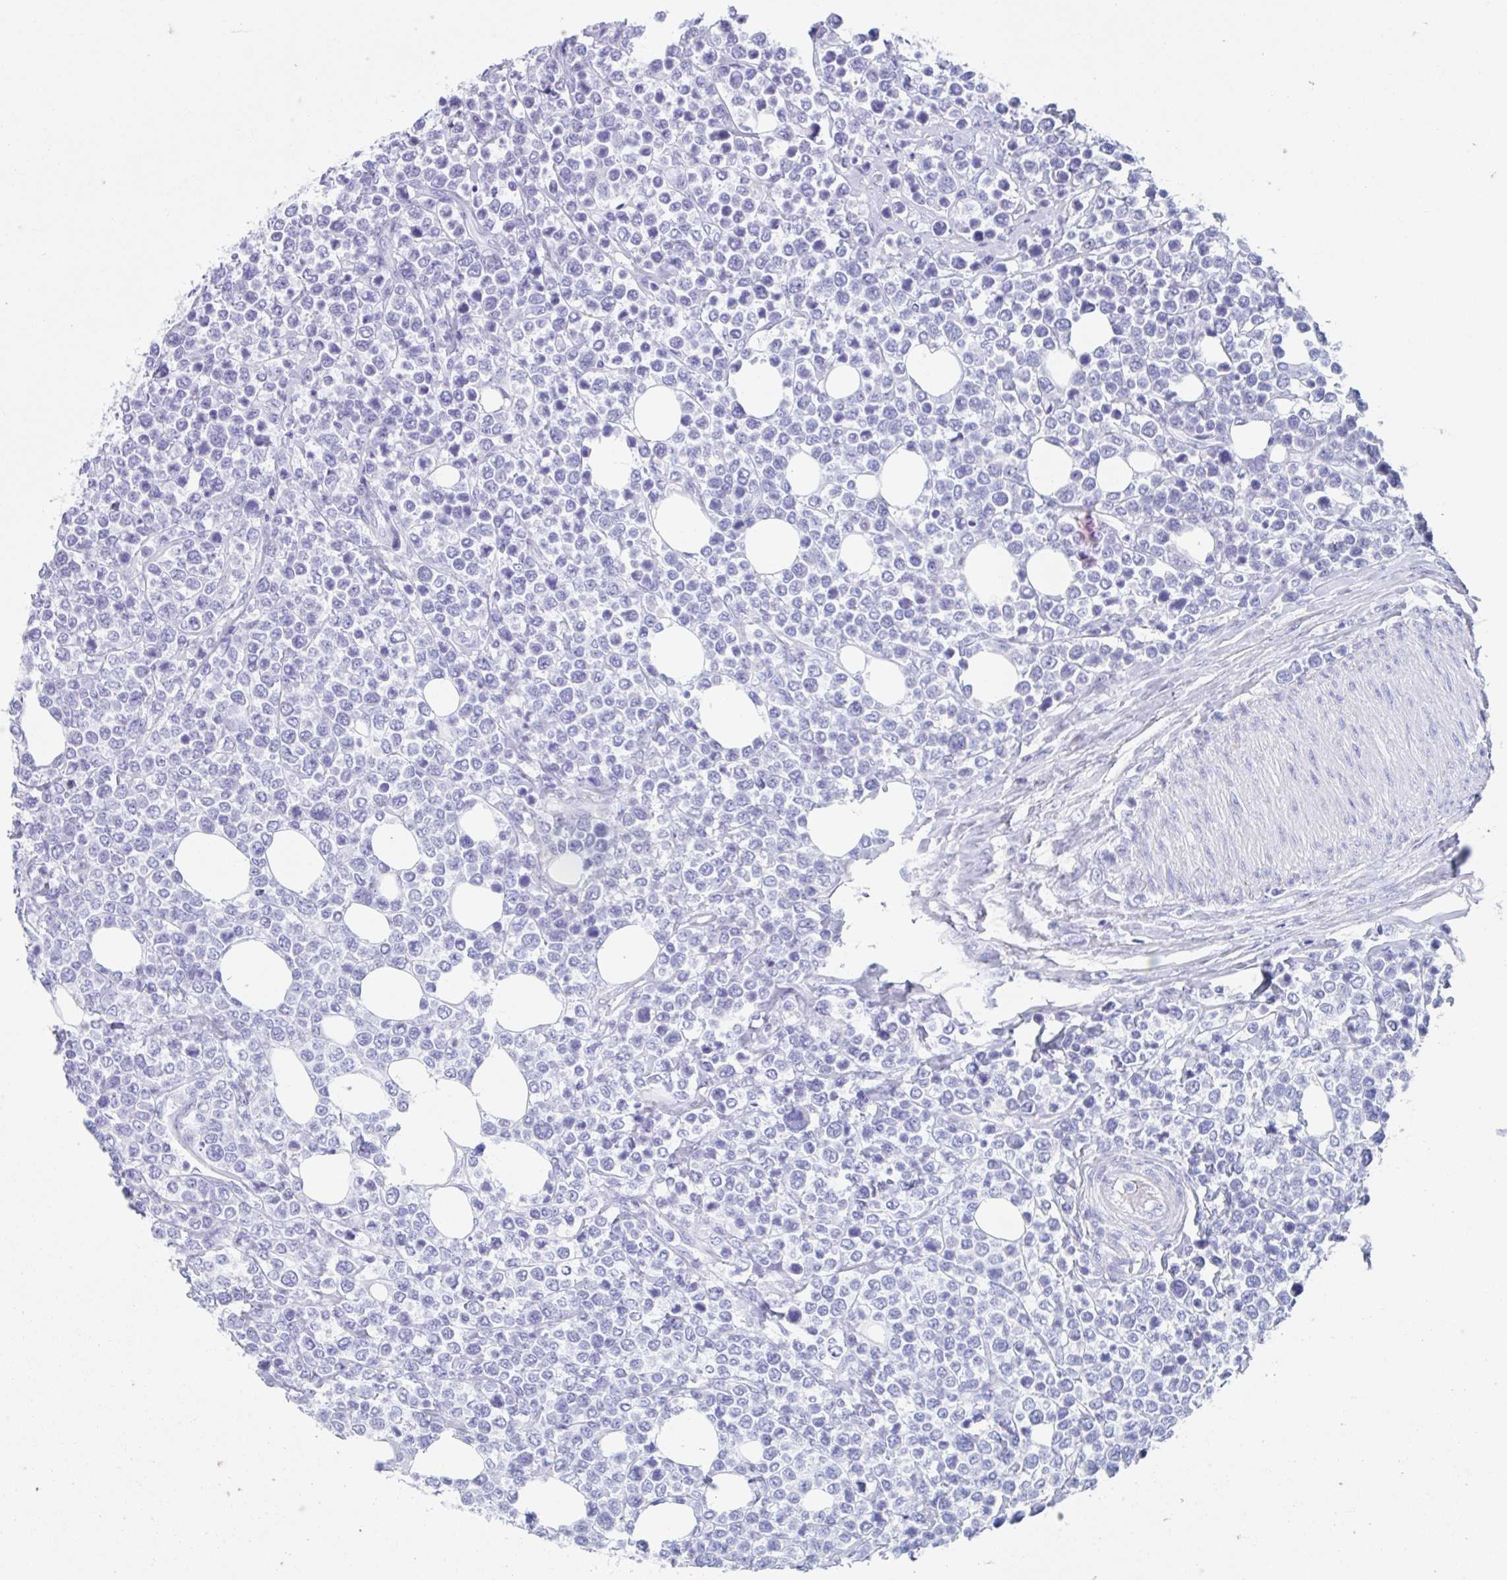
{"staining": {"intensity": "negative", "quantity": "none", "location": "none"}, "tissue": "lymphoma", "cell_type": "Tumor cells", "image_type": "cancer", "snomed": [{"axis": "morphology", "description": "Malignant lymphoma, non-Hodgkin's type, Low grade"}, {"axis": "topography", "description": "Lymph node"}], "caption": "Immunohistochemistry of lymphoma exhibits no staining in tumor cells. The staining is performed using DAB (3,3'-diaminobenzidine) brown chromogen with nuclei counter-stained in using hematoxylin.", "gene": "CPTP", "patient": {"sex": "male", "age": 60}}